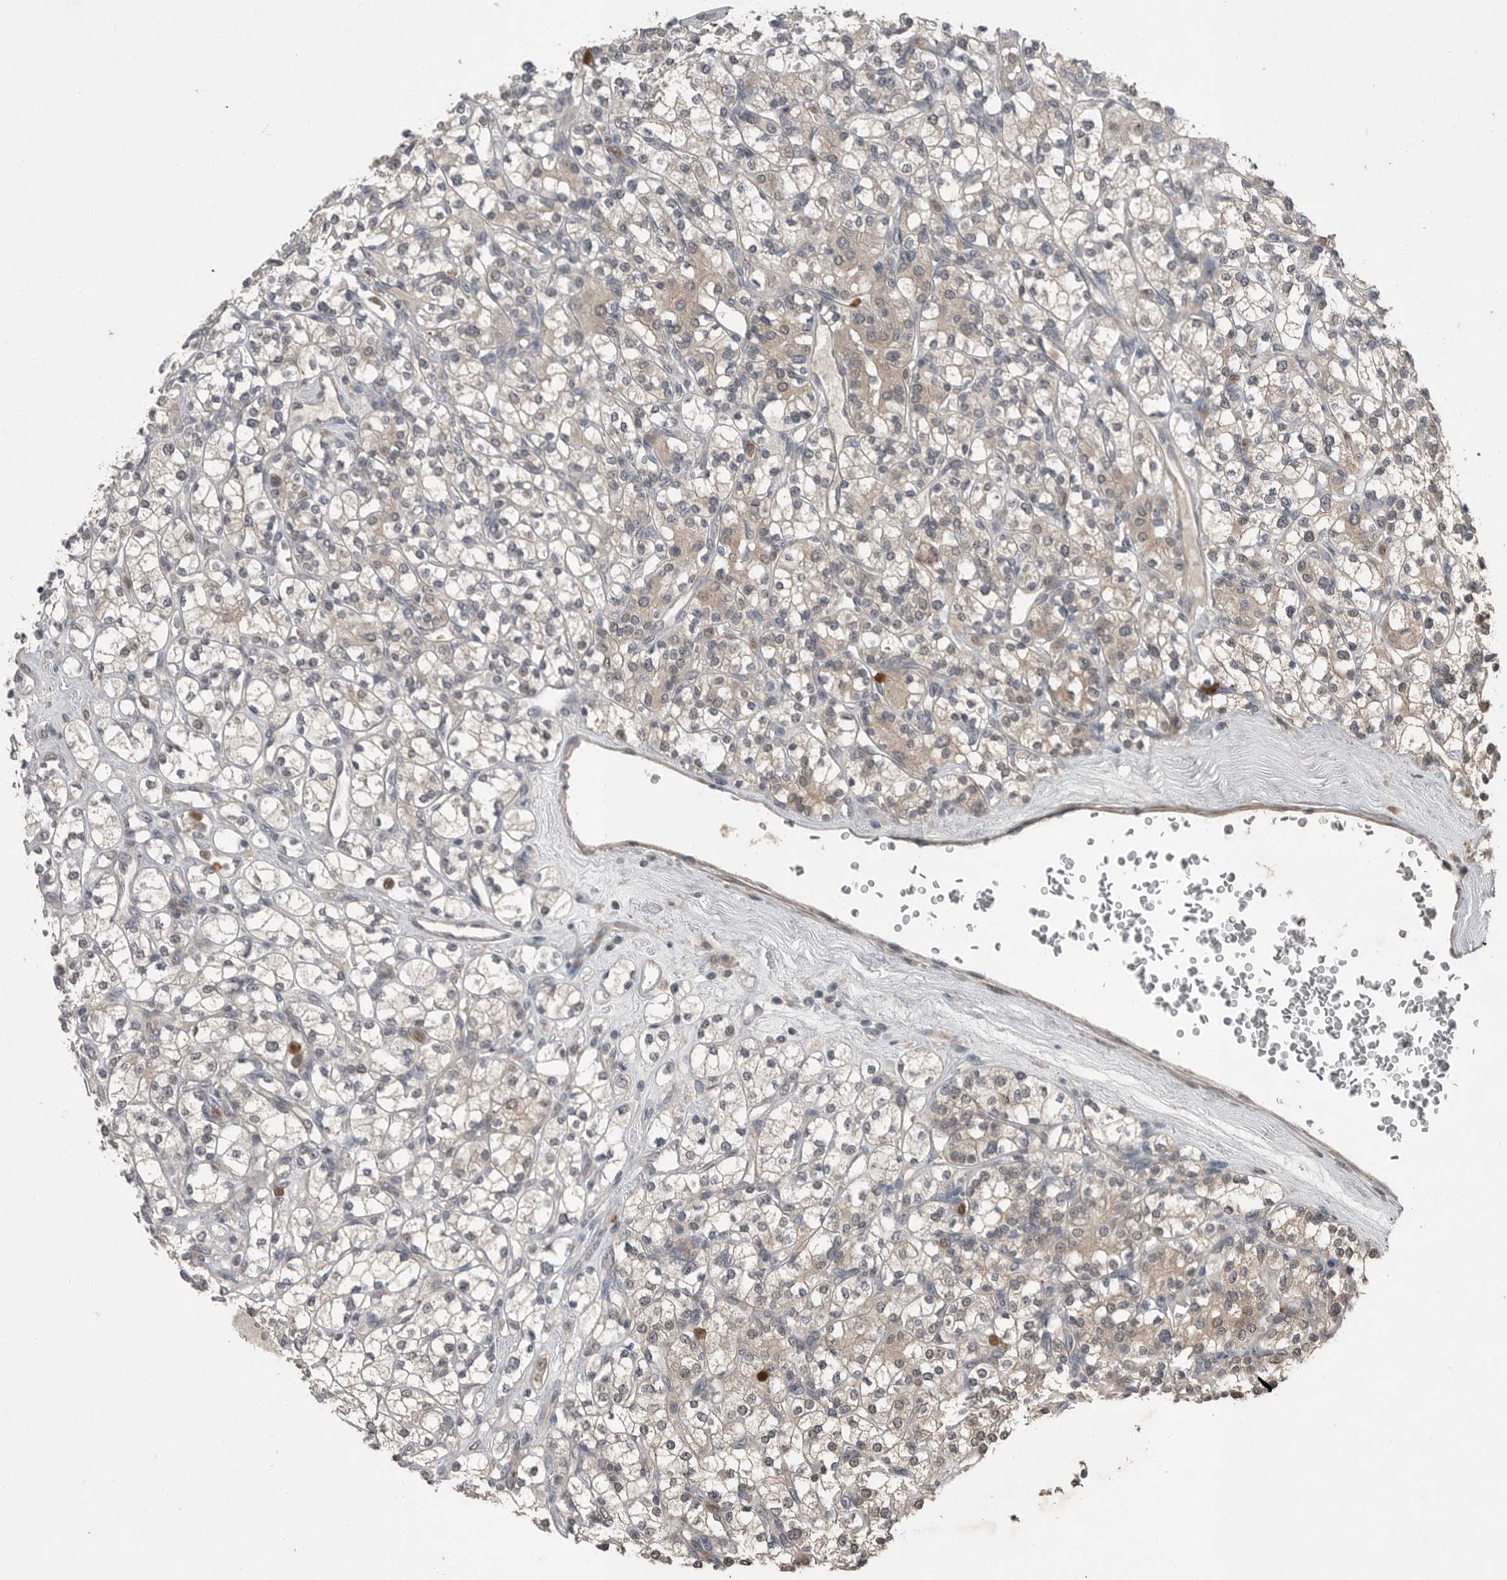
{"staining": {"intensity": "weak", "quantity": "25%-75%", "location": "cytoplasmic/membranous"}, "tissue": "renal cancer", "cell_type": "Tumor cells", "image_type": "cancer", "snomed": [{"axis": "morphology", "description": "Adenocarcinoma, NOS"}, {"axis": "topography", "description": "Kidney"}], "caption": "Immunohistochemical staining of human renal cancer shows weak cytoplasmic/membranous protein positivity in about 25%-75% of tumor cells.", "gene": "SCP2", "patient": {"sex": "male", "age": 77}}